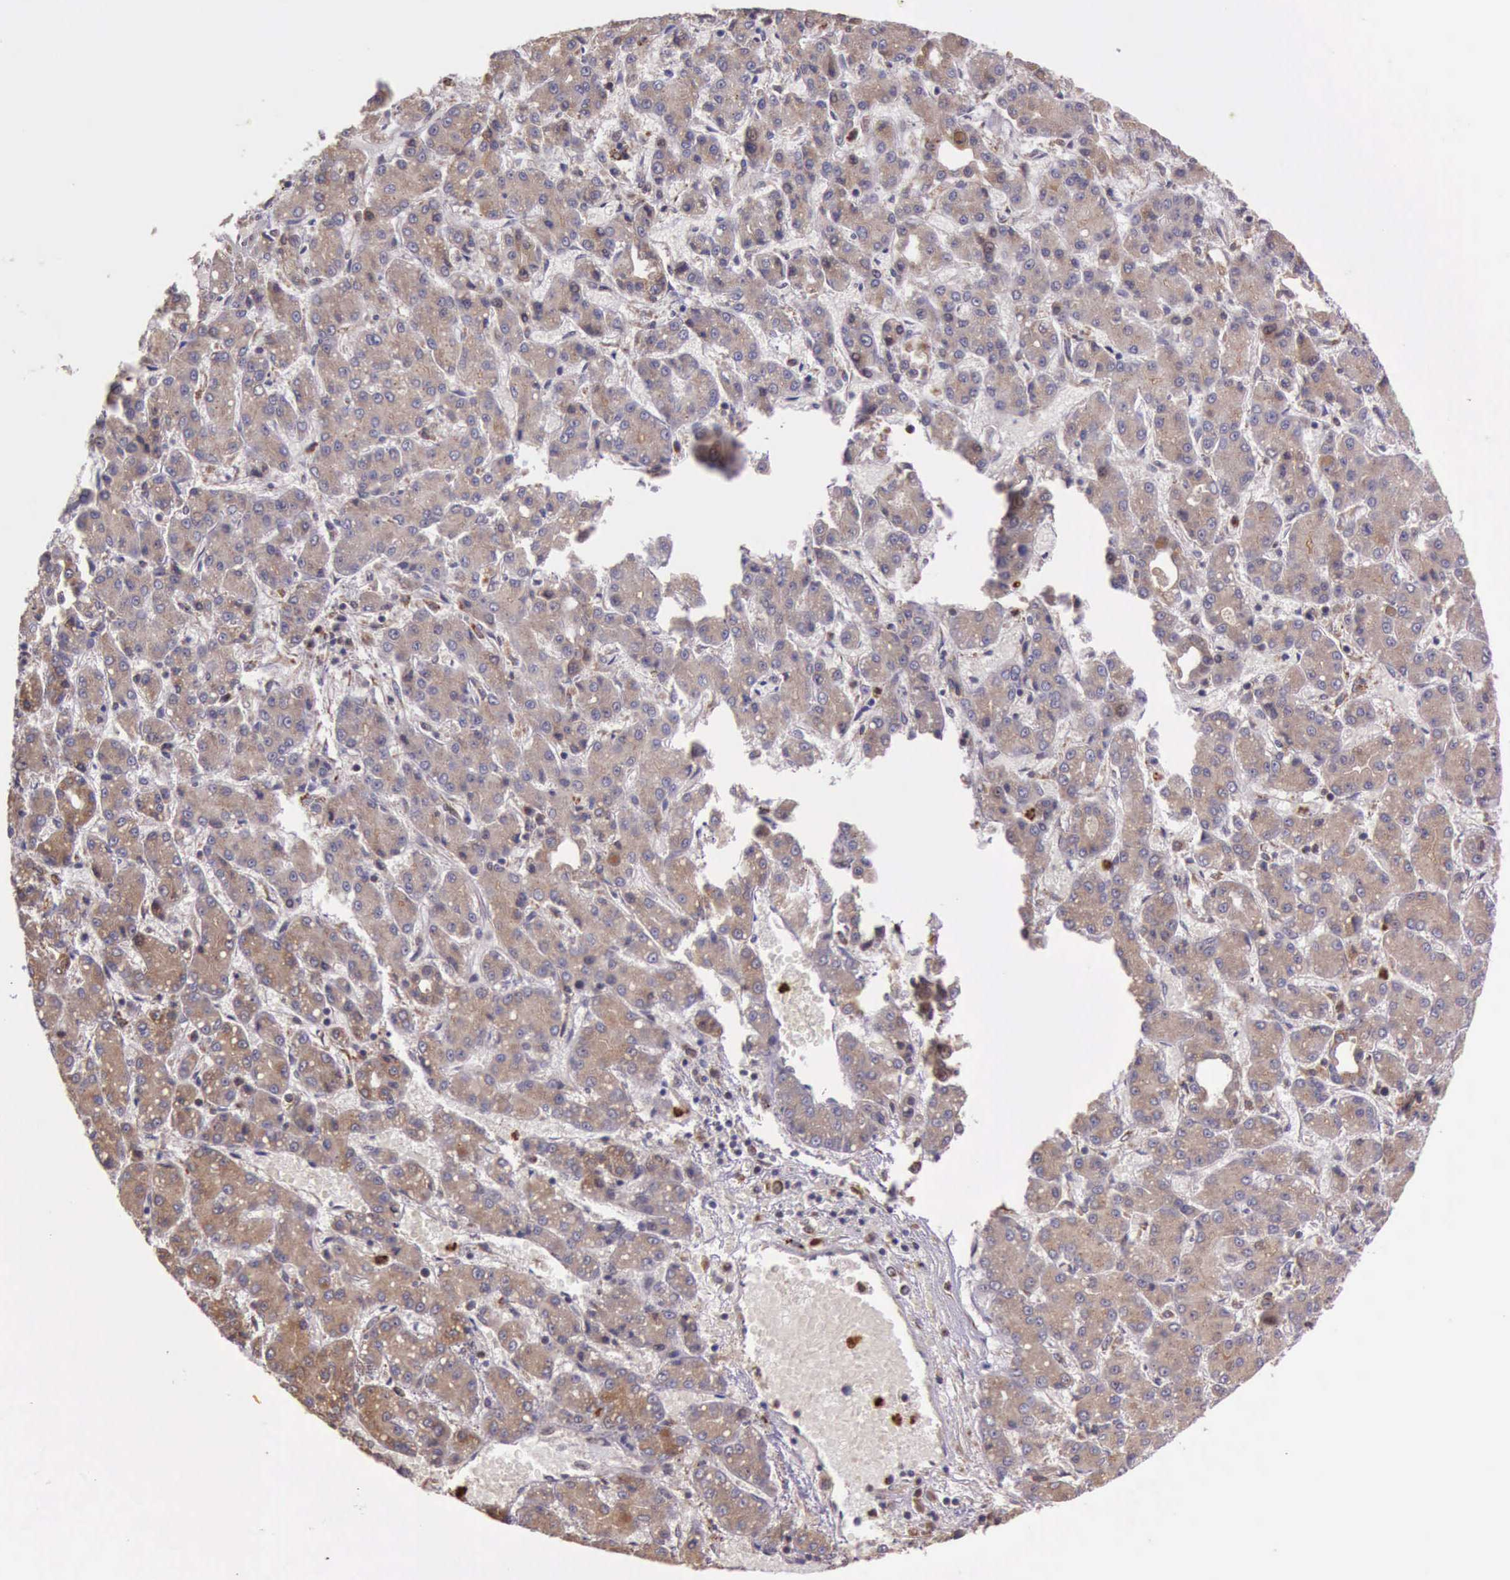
{"staining": {"intensity": "weak", "quantity": ">75%", "location": "cytoplasmic/membranous"}, "tissue": "liver cancer", "cell_type": "Tumor cells", "image_type": "cancer", "snomed": [{"axis": "morphology", "description": "Carcinoma, Hepatocellular, NOS"}, {"axis": "topography", "description": "Liver"}], "caption": "About >75% of tumor cells in human liver hepatocellular carcinoma demonstrate weak cytoplasmic/membranous protein expression as visualized by brown immunohistochemical staining.", "gene": "ARMCX3", "patient": {"sex": "male", "age": 69}}